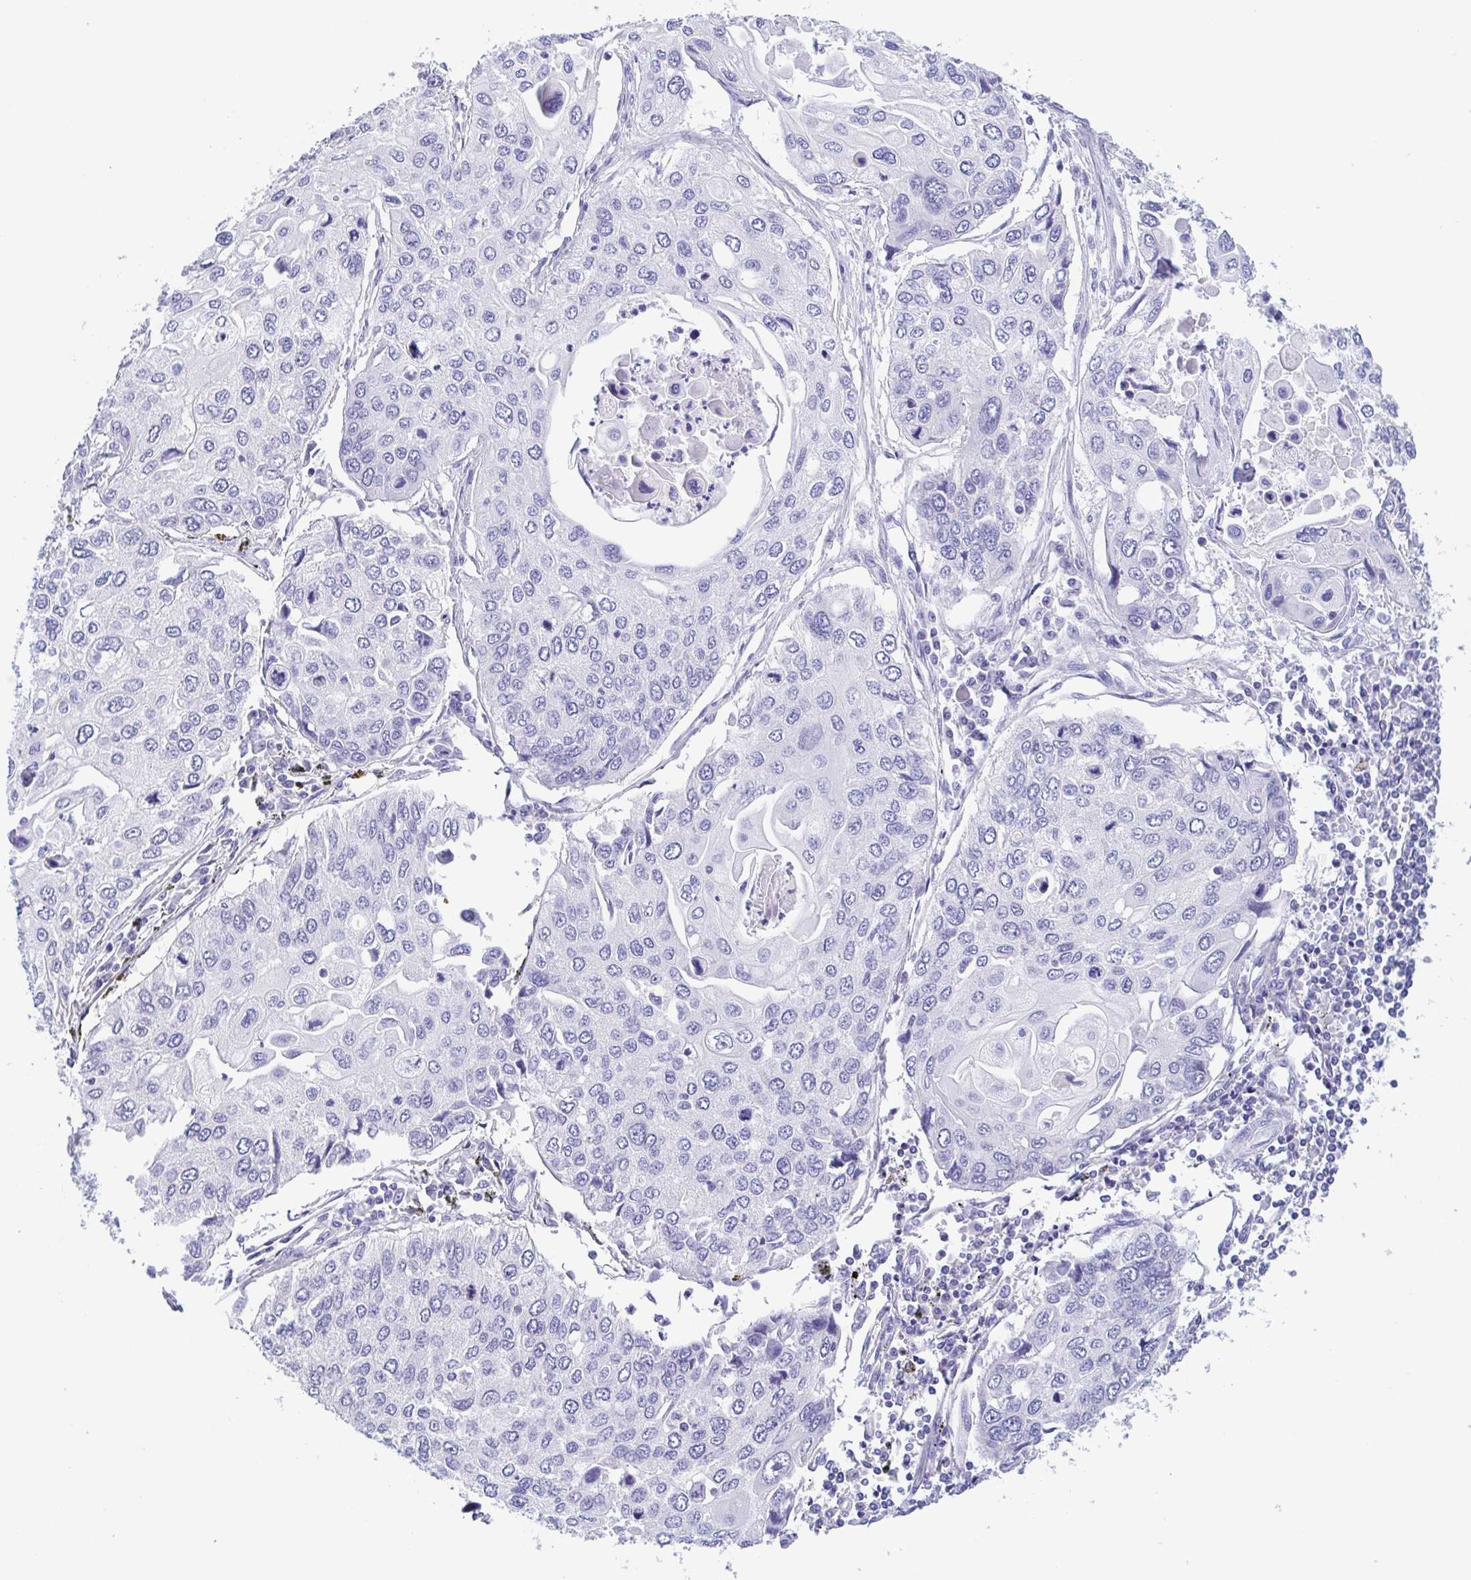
{"staining": {"intensity": "negative", "quantity": "none", "location": "none"}, "tissue": "lung cancer", "cell_type": "Tumor cells", "image_type": "cancer", "snomed": [{"axis": "morphology", "description": "Squamous cell carcinoma, NOS"}, {"axis": "morphology", "description": "Squamous cell carcinoma, metastatic, NOS"}, {"axis": "topography", "description": "Lung"}], "caption": "DAB (3,3'-diaminobenzidine) immunohistochemical staining of human lung cancer (metastatic squamous cell carcinoma) shows no significant positivity in tumor cells.", "gene": "TREH", "patient": {"sex": "male", "age": 63}}